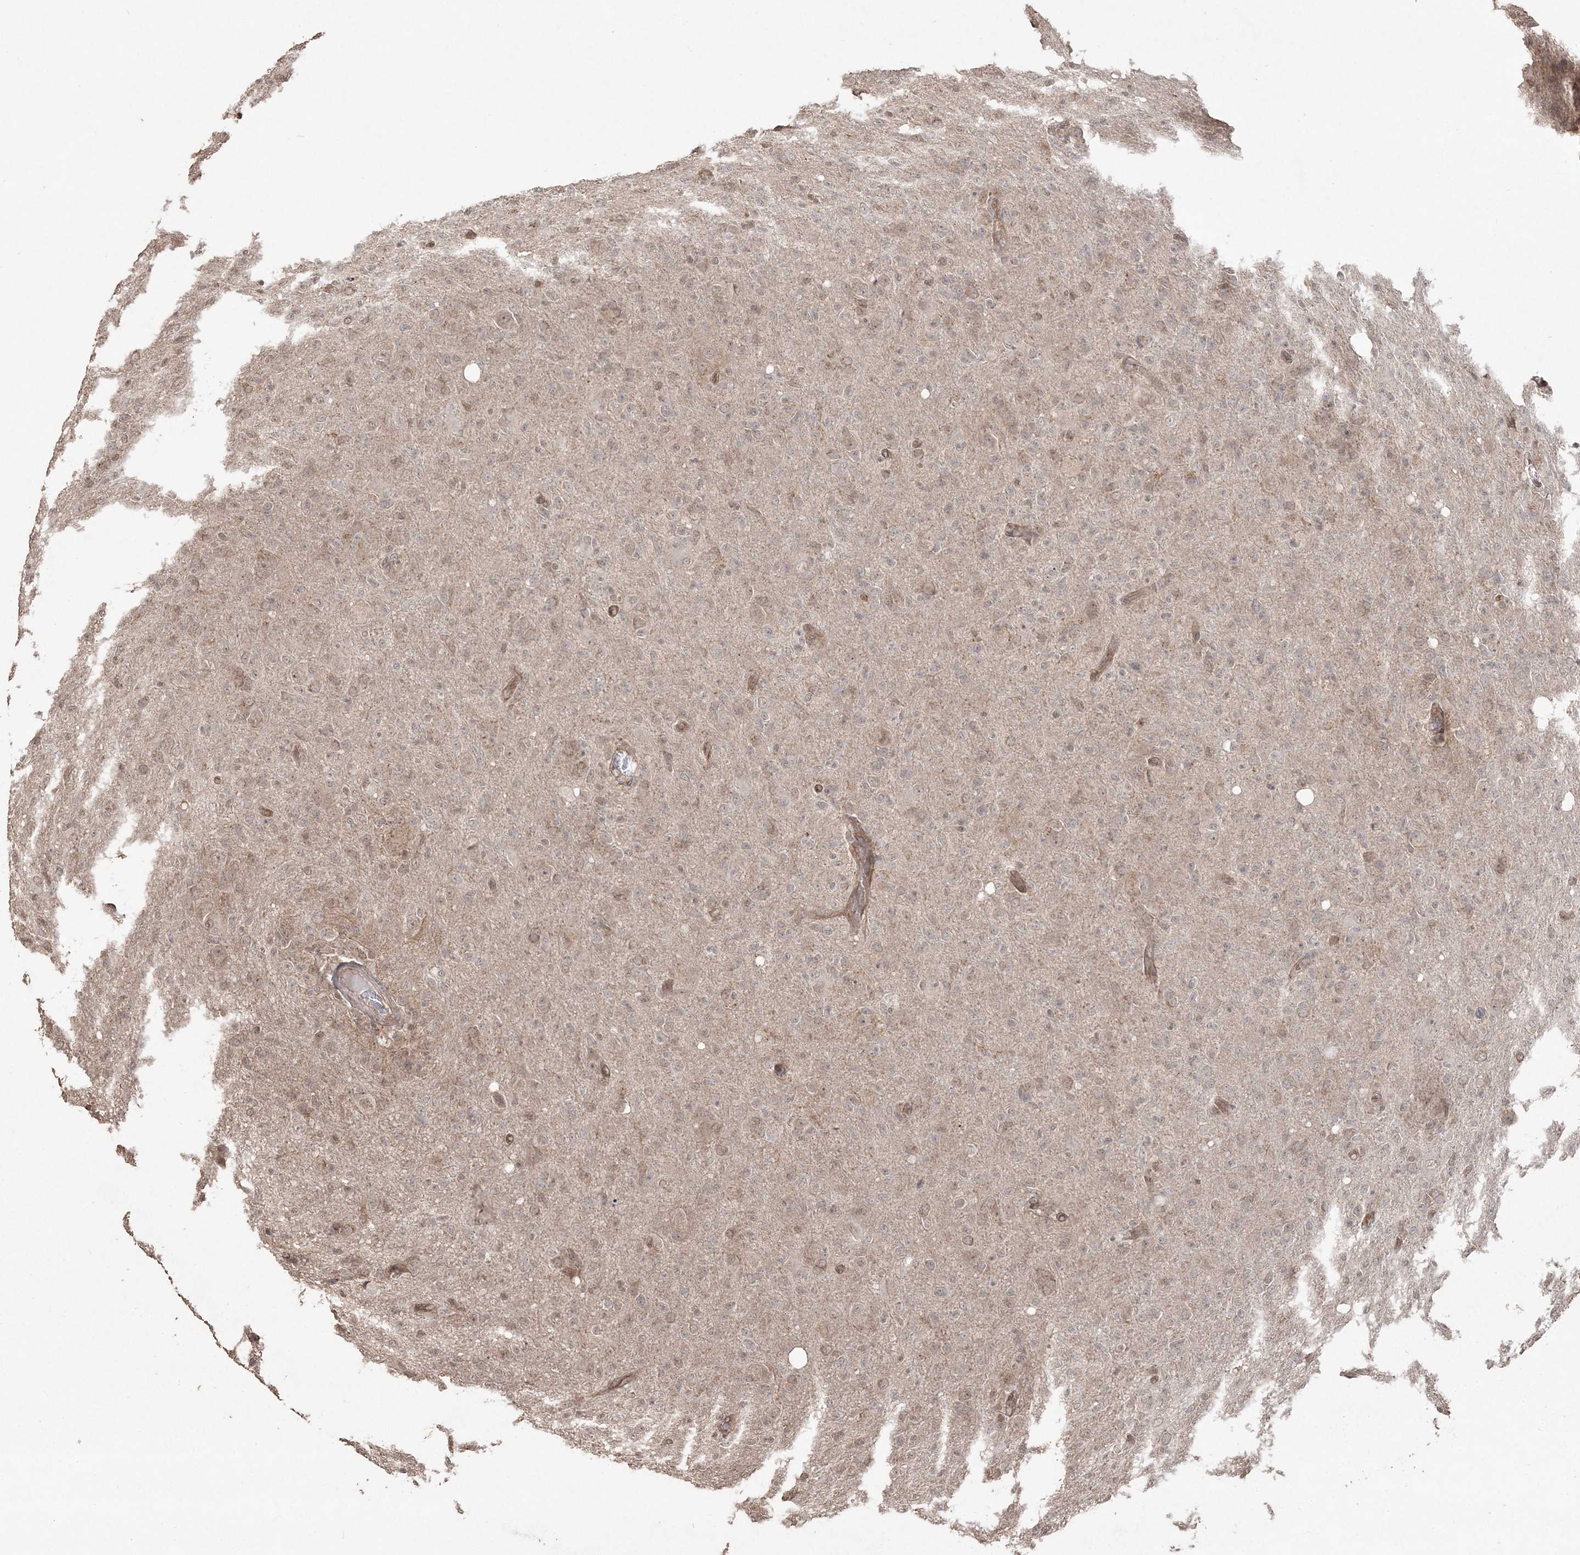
{"staining": {"intensity": "weak", "quantity": "<25%", "location": "nuclear"}, "tissue": "glioma", "cell_type": "Tumor cells", "image_type": "cancer", "snomed": [{"axis": "morphology", "description": "Glioma, malignant, High grade"}, {"axis": "topography", "description": "Brain"}], "caption": "Glioma stained for a protein using immunohistochemistry exhibits no expression tumor cells.", "gene": "EHHADH", "patient": {"sex": "female", "age": 57}}